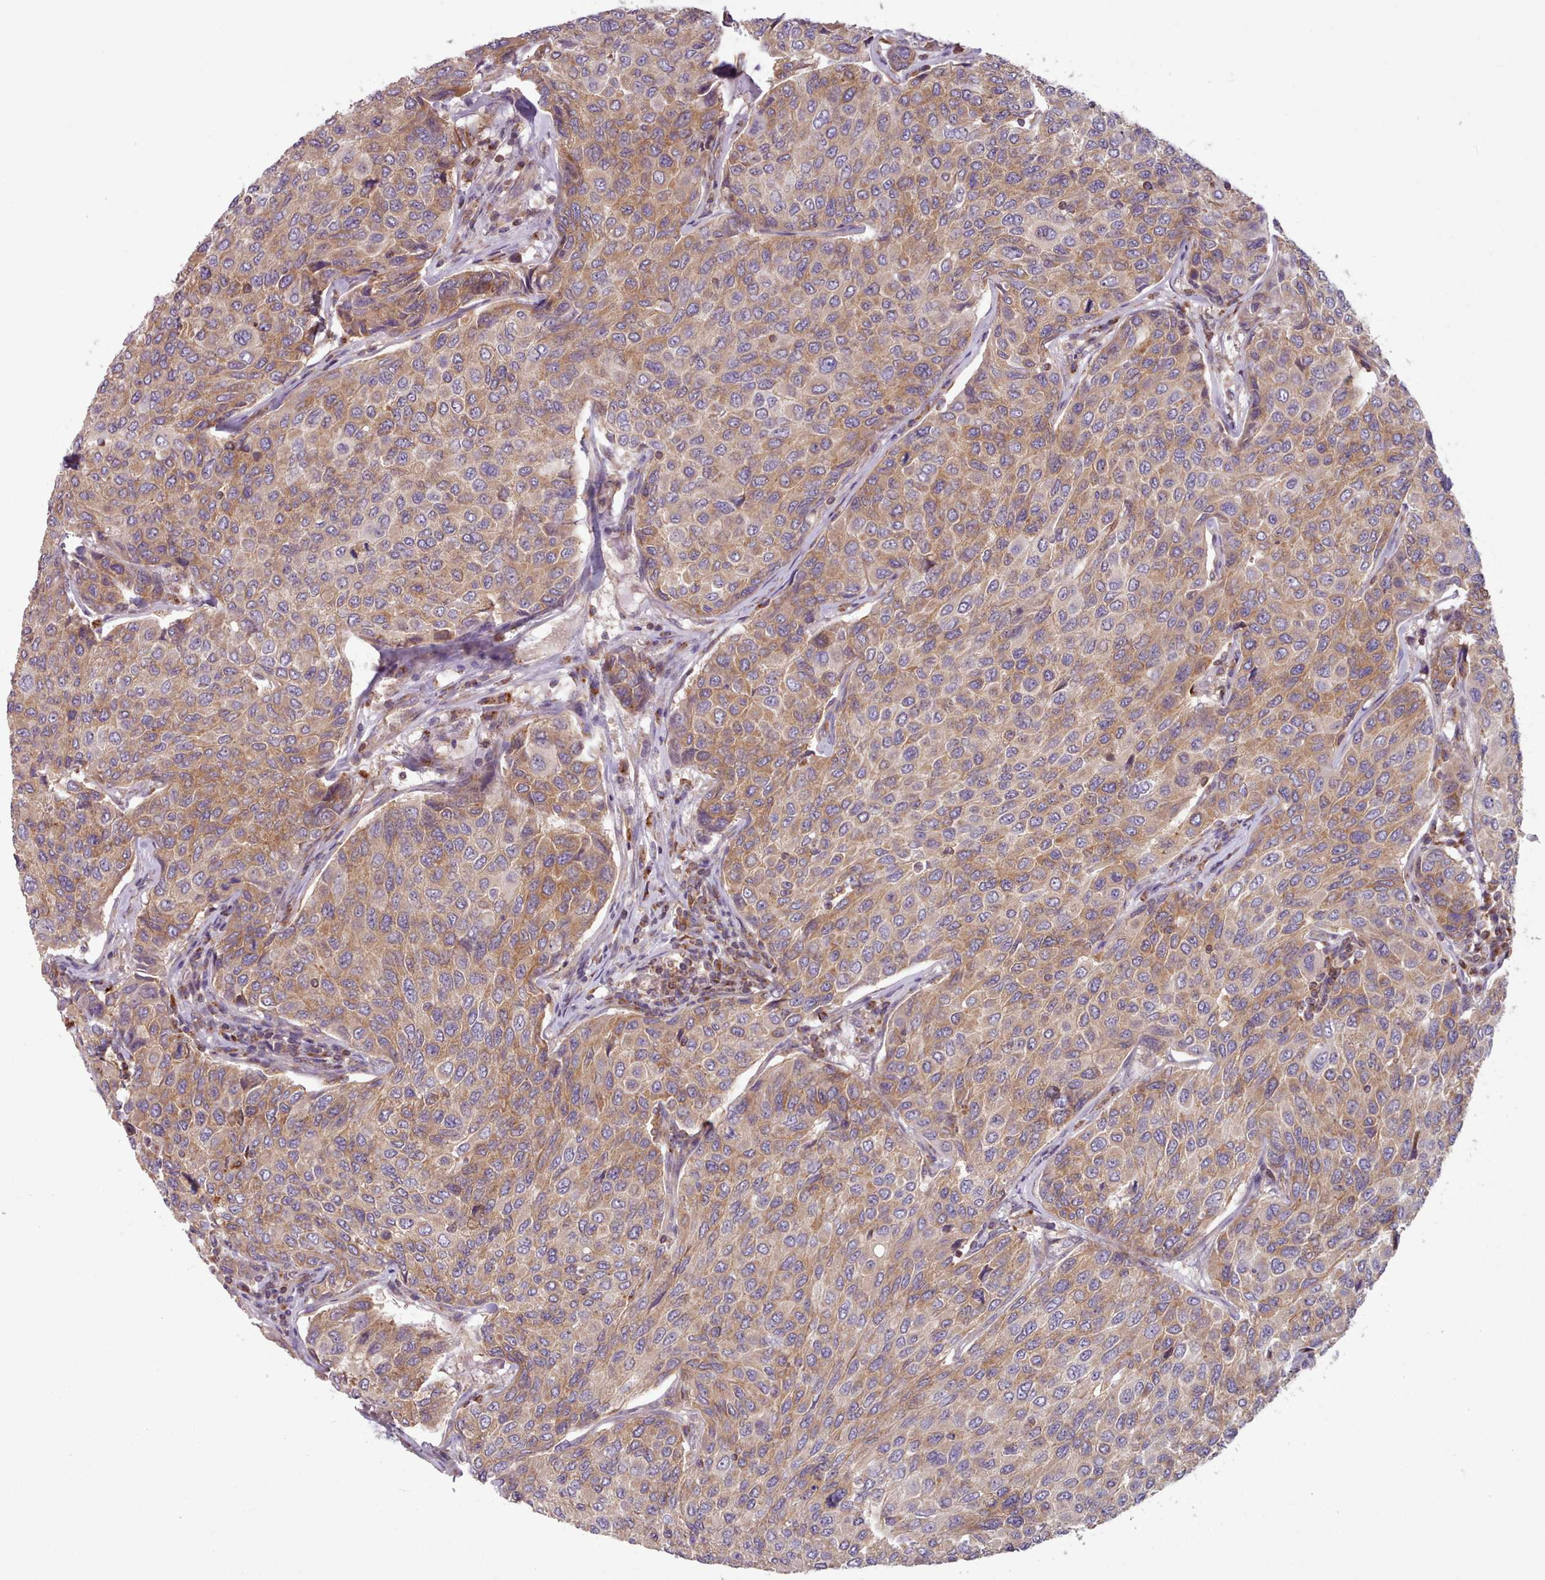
{"staining": {"intensity": "moderate", "quantity": ">75%", "location": "cytoplasmic/membranous"}, "tissue": "breast cancer", "cell_type": "Tumor cells", "image_type": "cancer", "snomed": [{"axis": "morphology", "description": "Duct carcinoma"}, {"axis": "topography", "description": "Breast"}], "caption": "Immunohistochemical staining of infiltrating ductal carcinoma (breast) demonstrates moderate cytoplasmic/membranous protein positivity in about >75% of tumor cells.", "gene": "CRYBG1", "patient": {"sex": "female", "age": 55}}